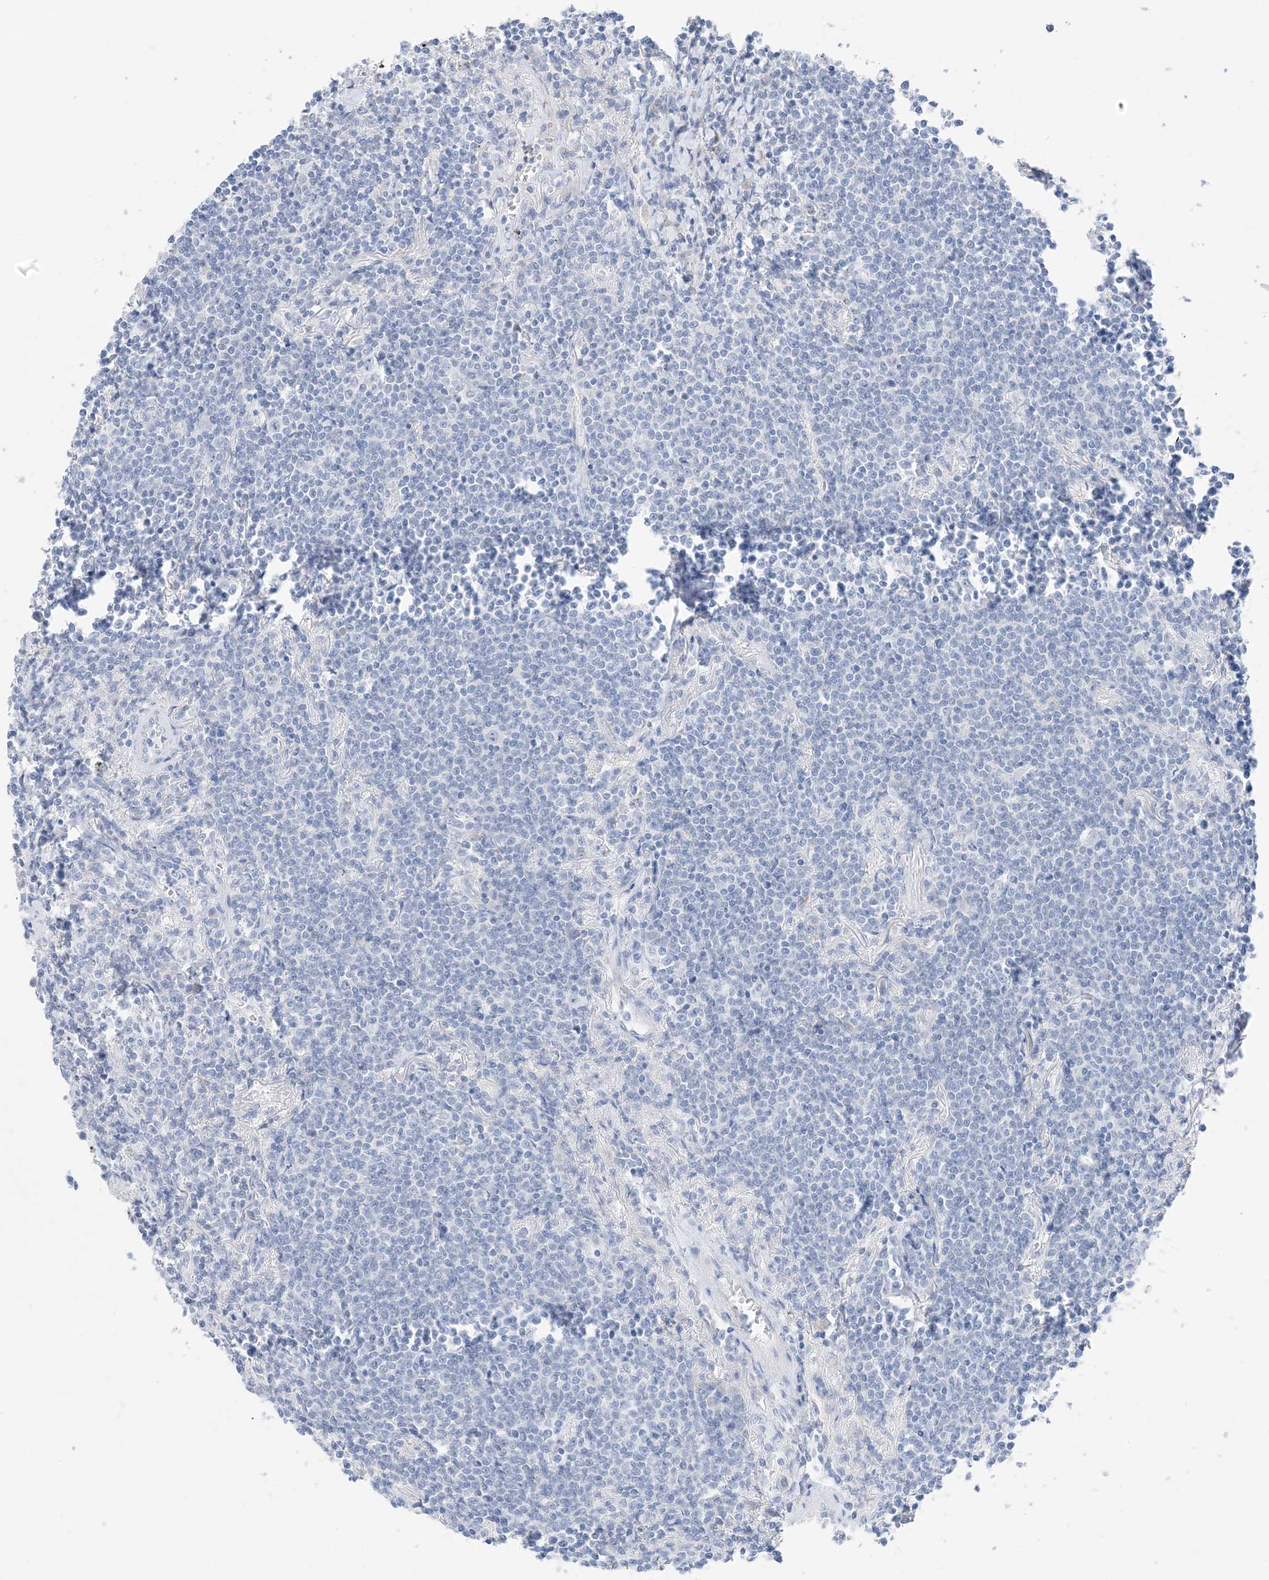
{"staining": {"intensity": "negative", "quantity": "none", "location": "none"}, "tissue": "lymphoma", "cell_type": "Tumor cells", "image_type": "cancer", "snomed": [{"axis": "morphology", "description": "Malignant lymphoma, non-Hodgkin's type, Low grade"}, {"axis": "topography", "description": "Lung"}], "caption": "DAB immunohistochemical staining of human lymphoma demonstrates no significant positivity in tumor cells.", "gene": "MUC17", "patient": {"sex": "female", "age": 71}}